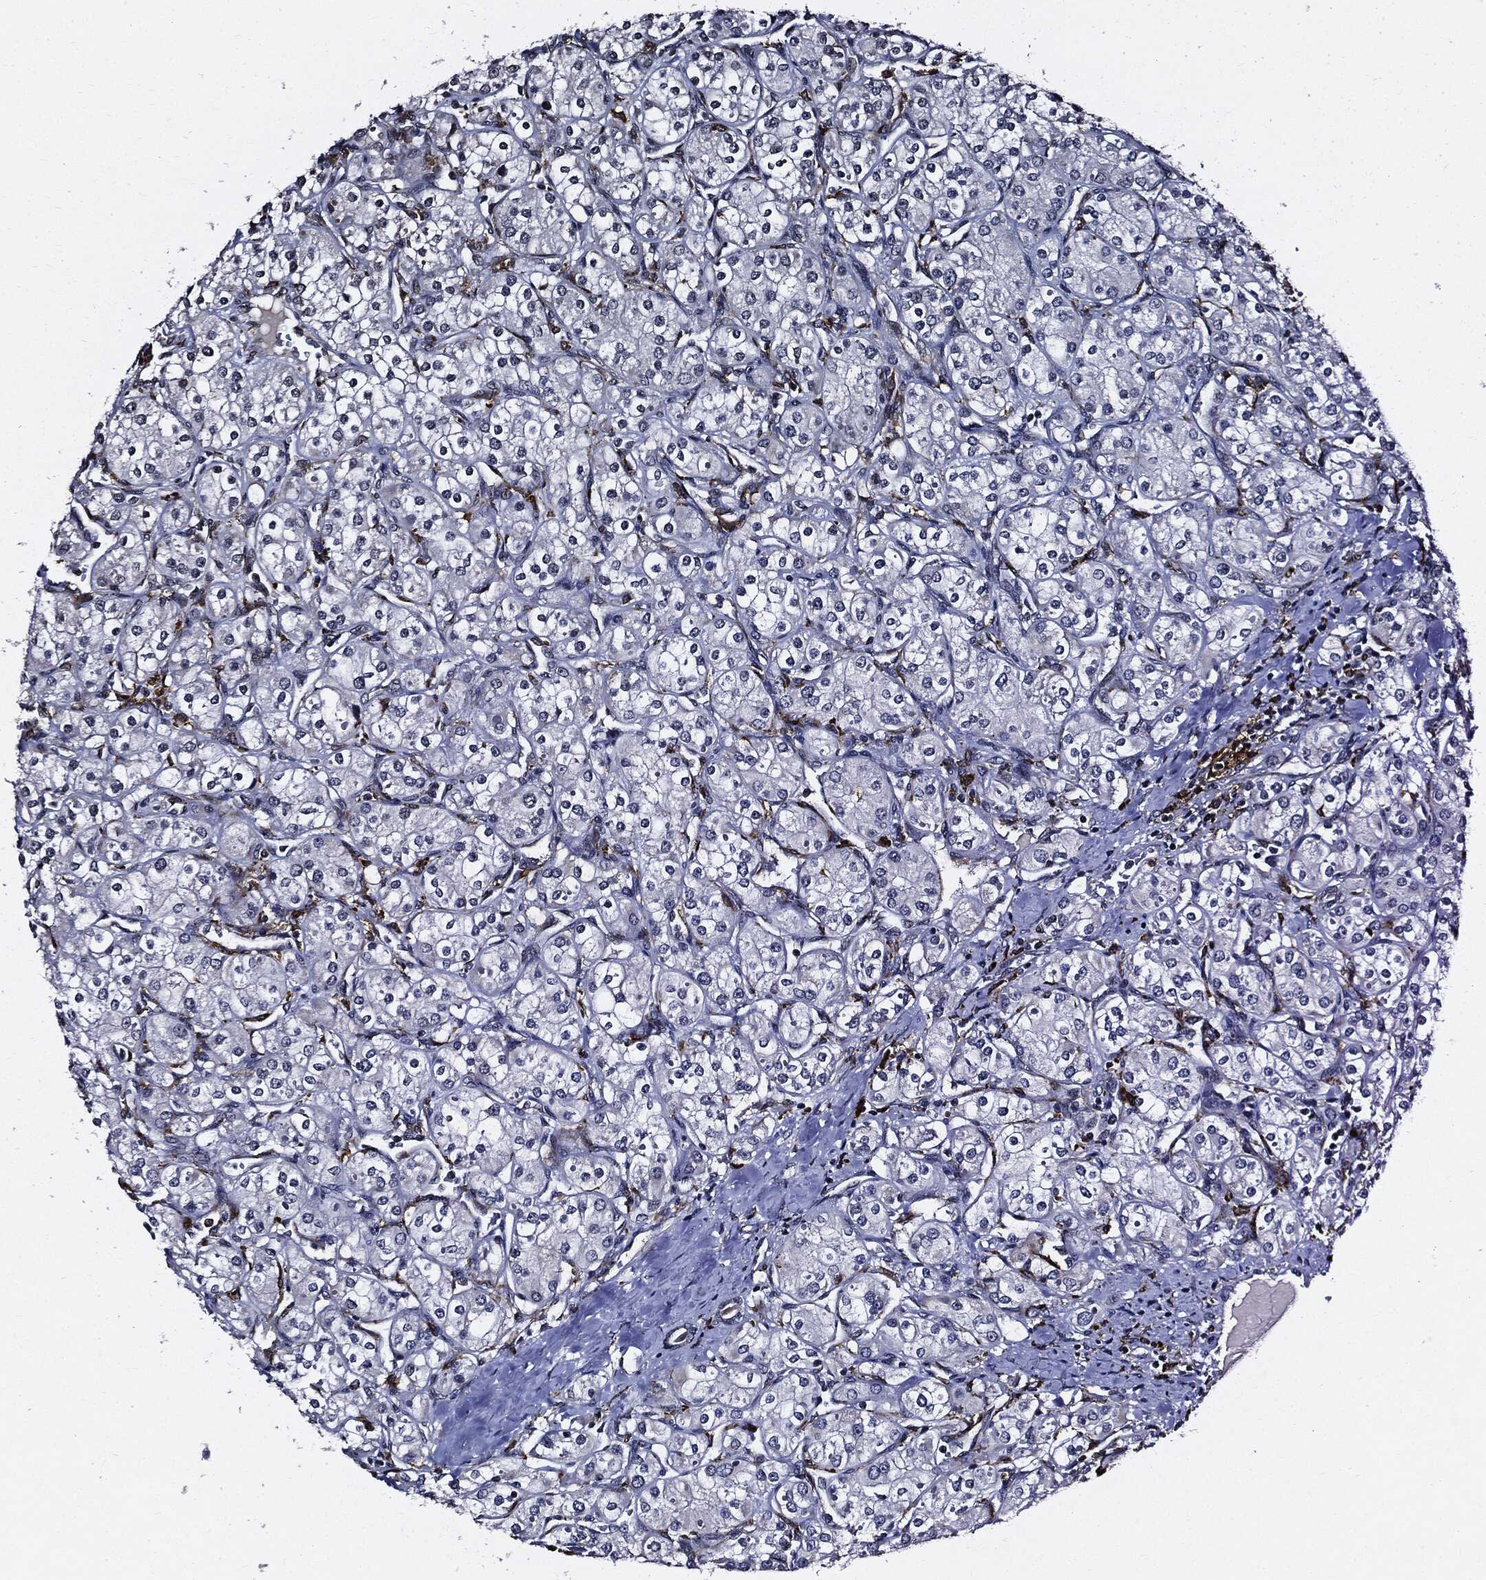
{"staining": {"intensity": "negative", "quantity": "none", "location": "none"}, "tissue": "renal cancer", "cell_type": "Tumor cells", "image_type": "cancer", "snomed": [{"axis": "morphology", "description": "Adenocarcinoma, NOS"}, {"axis": "topography", "description": "Kidney"}], "caption": "Renal cancer (adenocarcinoma) was stained to show a protein in brown. There is no significant positivity in tumor cells.", "gene": "SUGT1", "patient": {"sex": "male", "age": 77}}